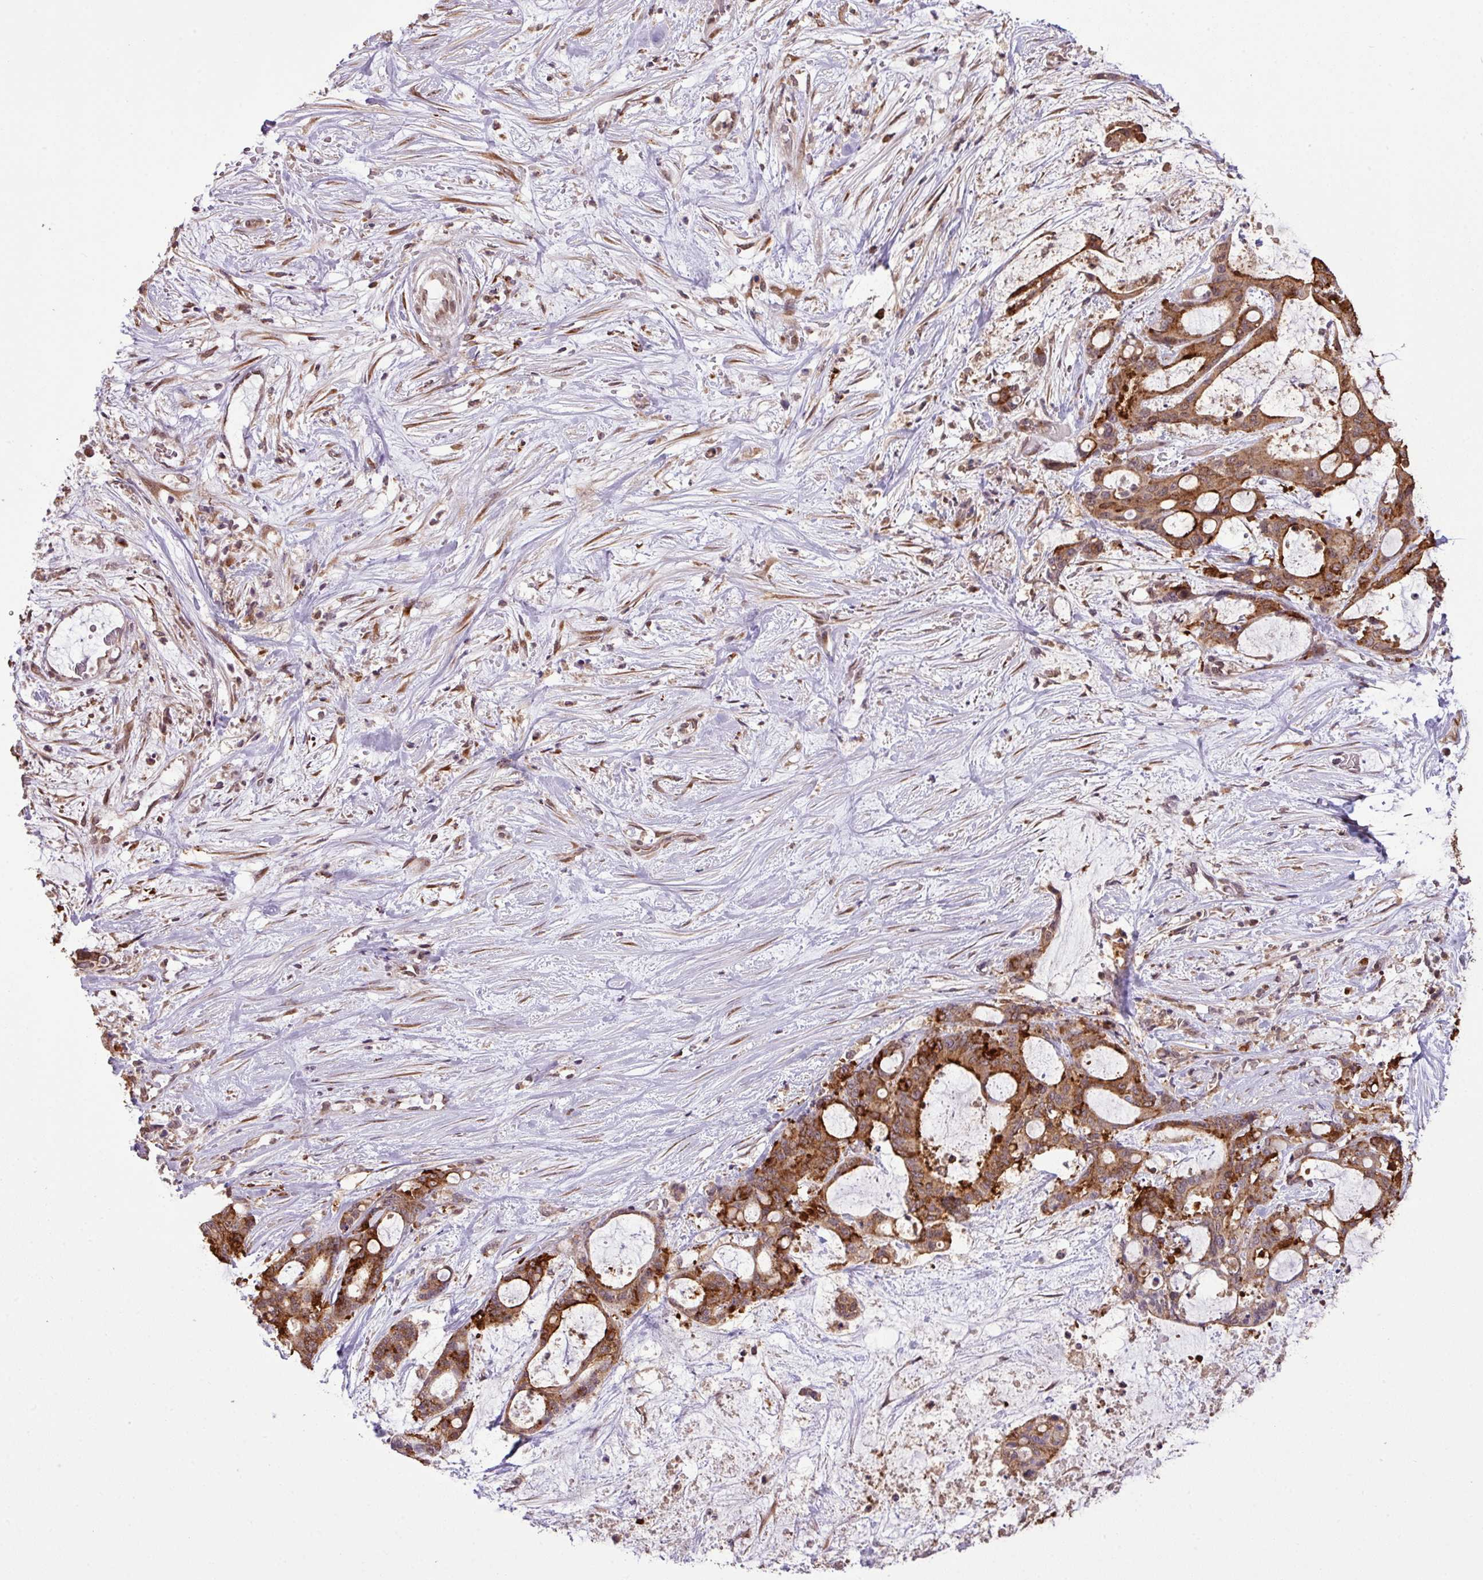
{"staining": {"intensity": "strong", "quantity": ">75%", "location": "cytoplasmic/membranous"}, "tissue": "liver cancer", "cell_type": "Tumor cells", "image_type": "cancer", "snomed": [{"axis": "morphology", "description": "Normal tissue, NOS"}, {"axis": "morphology", "description": "Cholangiocarcinoma"}, {"axis": "topography", "description": "Liver"}, {"axis": "topography", "description": "Peripheral nerve tissue"}], "caption": "There is high levels of strong cytoplasmic/membranous staining in tumor cells of cholangiocarcinoma (liver), as demonstrated by immunohistochemical staining (brown color).", "gene": "SMCO4", "patient": {"sex": "female", "age": 73}}